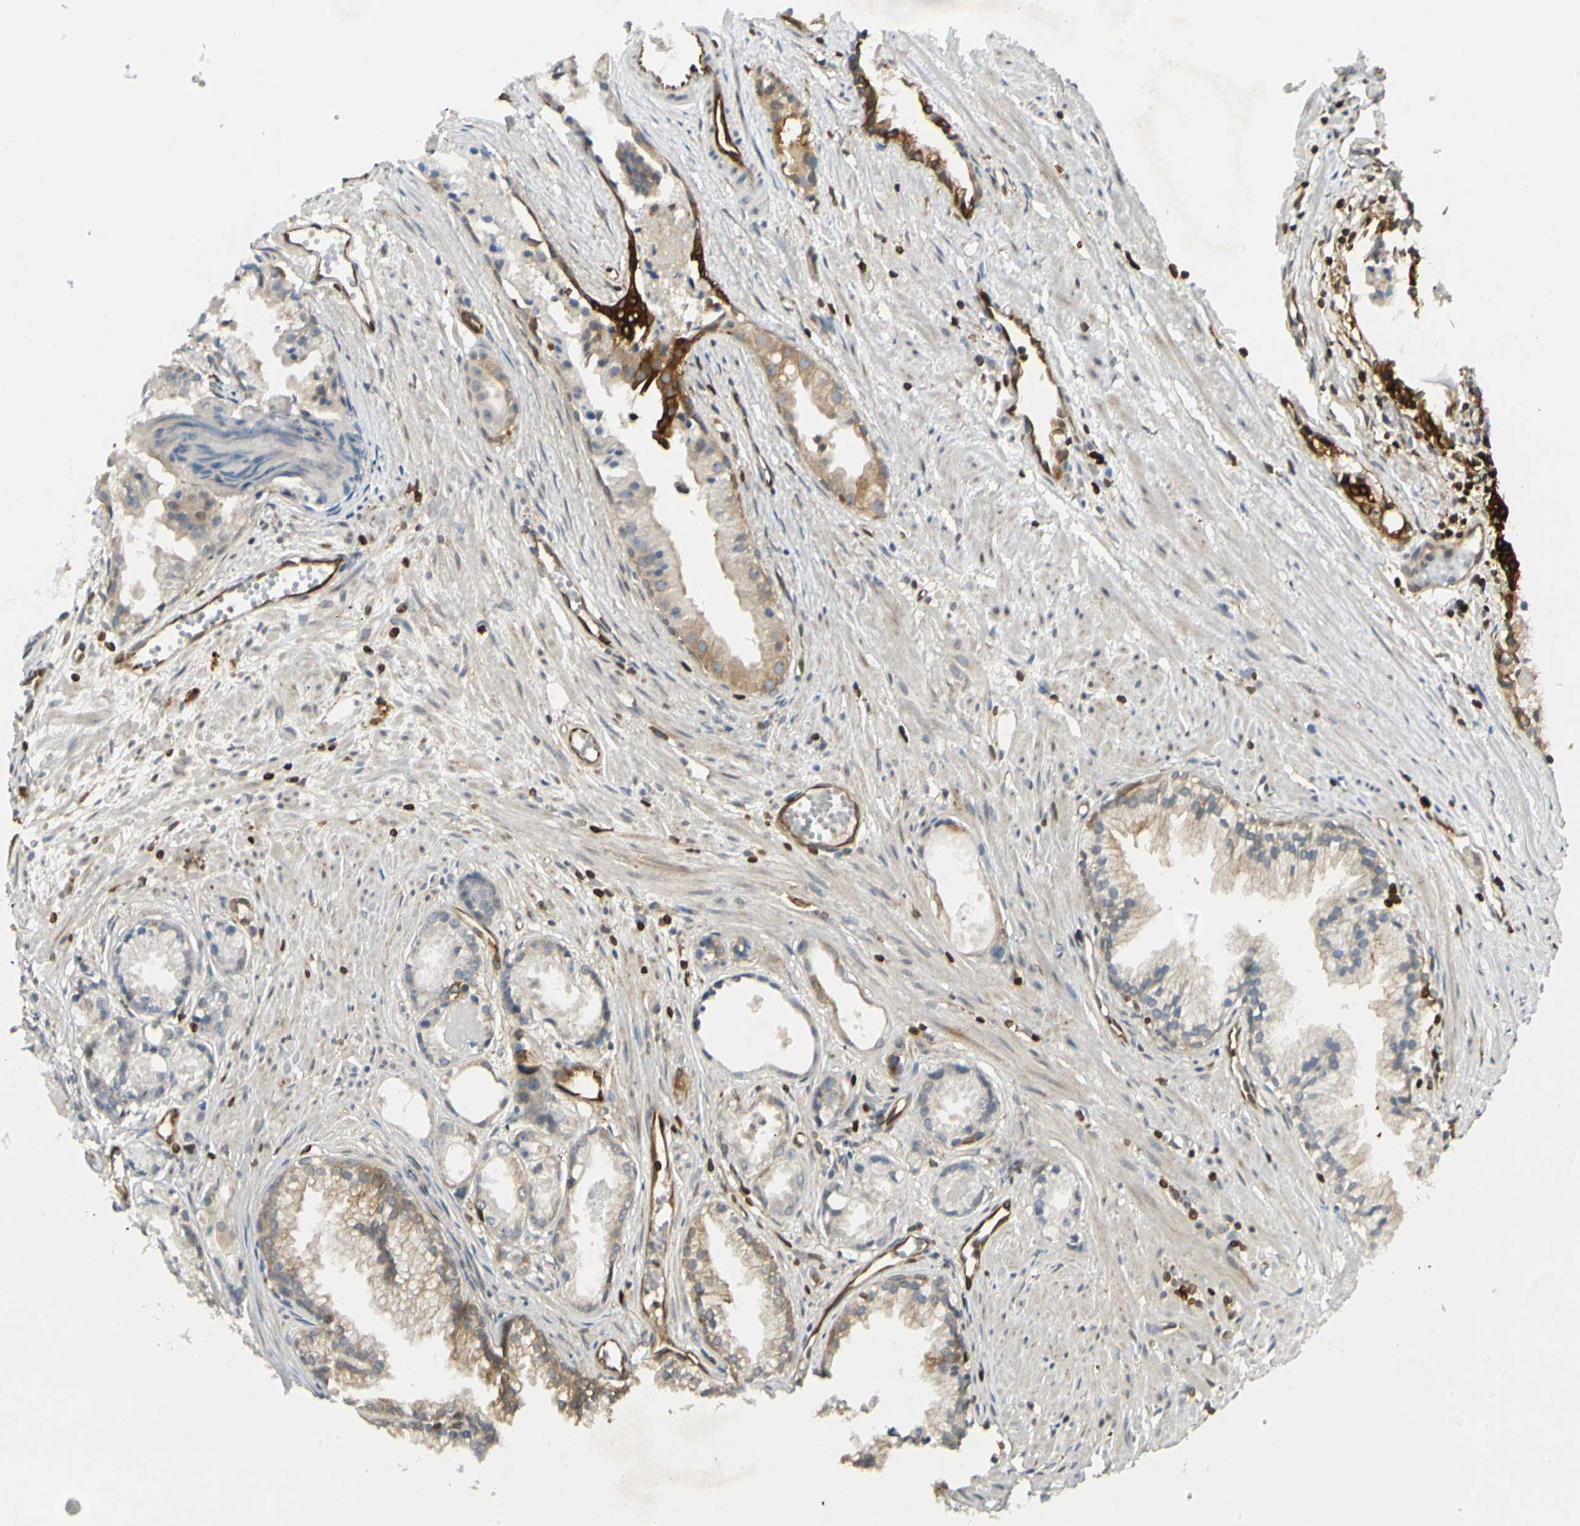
{"staining": {"intensity": "moderate", "quantity": ">75%", "location": "cytoplasmic/membranous"}, "tissue": "prostate cancer", "cell_type": "Tumor cells", "image_type": "cancer", "snomed": [{"axis": "morphology", "description": "Adenocarcinoma, Low grade"}, {"axis": "topography", "description": "Prostate"}], "caption": "Immunohistochemistry (IHC) micrograph of neoplastic tissue: human prostate cancer stained using IHC demonstrates medium levels of moderate protein expression localized specifically in the cytoplasmic/membranous of tumor cells, appearing as a cytoplasmic/membranous brown color.", "gene": "TAPBP", "patient": {"sex": "male", "age": 72}}